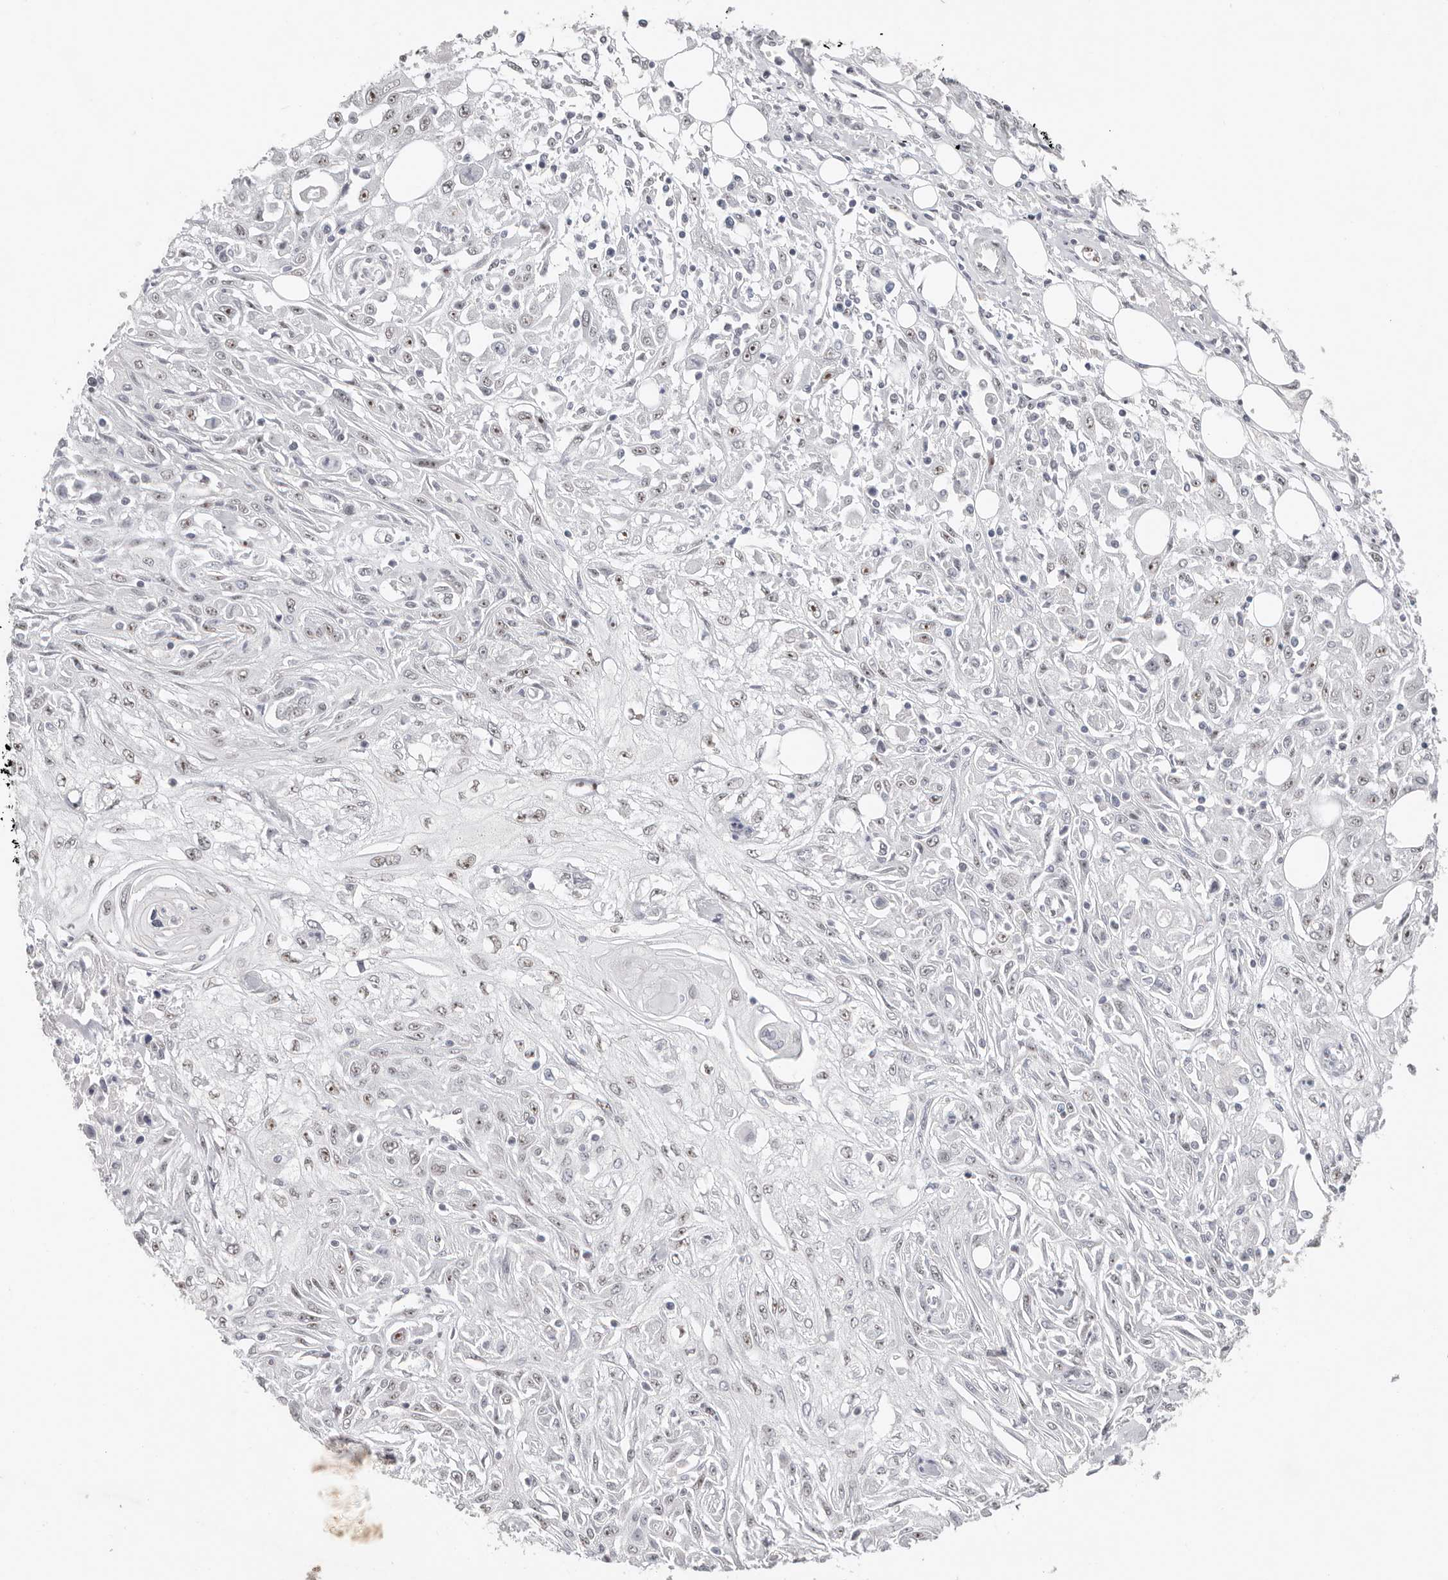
{"staining": {"intensity": "moderate", "quantity": "<25%", "location": "nuclear"}, "tissue": "skin cancer", "cell_type": "Tumor cells", "image_type": "cancer", "snomed": [{"axis": "morphology", "description": "Squamous cell carcinoma, NOS"}, {"axis": "morphology", "description": "Squamous cell carcinoma, metastatic, NOS"}, {"axis": "topography", "description": "Skin"}, {"axis": "topography", "description": "Lymph node"}], "caption": "IHC photomicrograph of neoplastic tissue: metastatic squamous cell carcinoma (skin) stained using immunohistochemistry exhibits low levels of moderate protein expression localized specifically in the nuclear of tumor cells, appearing as a nuclear brown color.", "gene": "LARP7", "patient": {"sex": "male", "age": 75}}